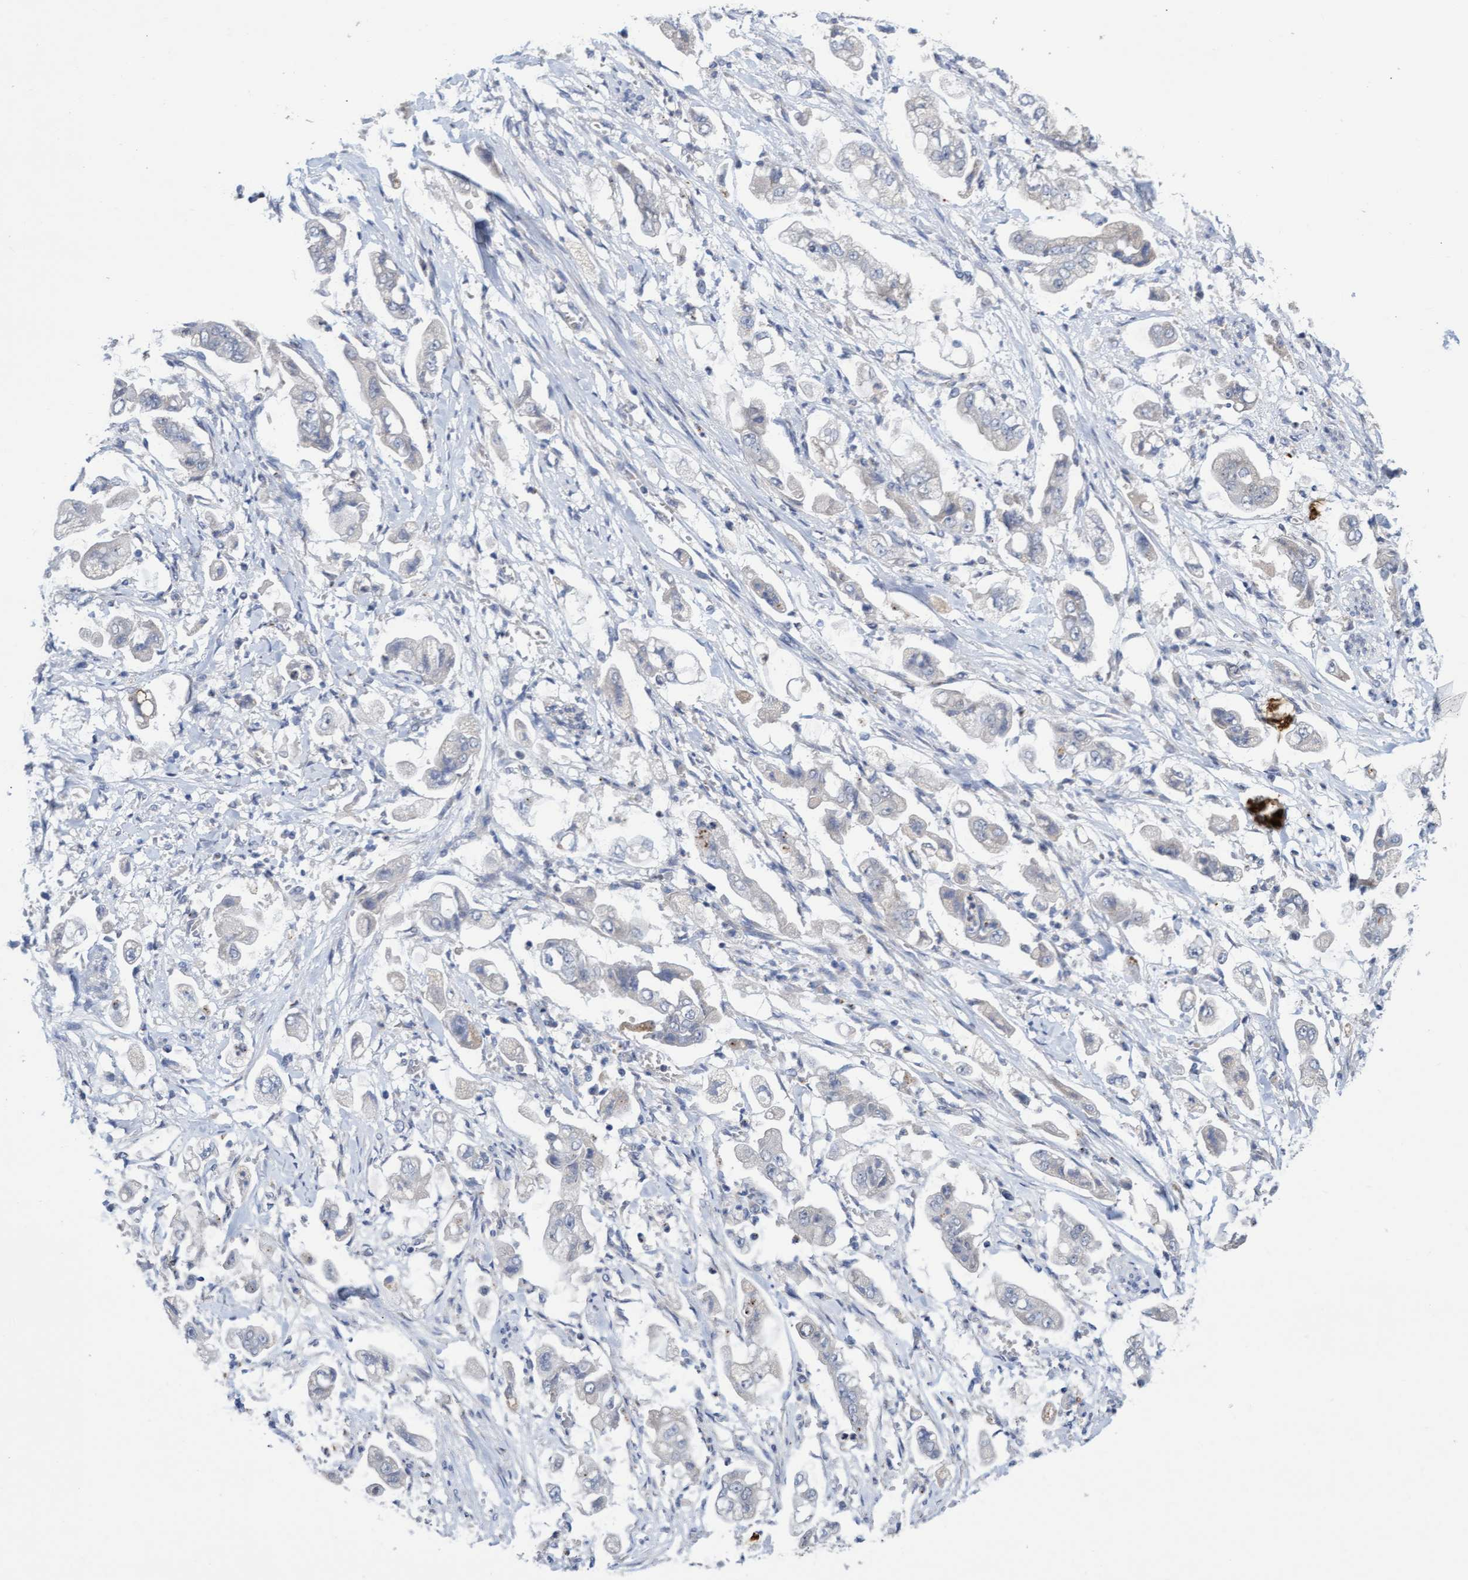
{"staining": {"intensity": "negative", "quantity": "none", "location": "none"}, "tissue": "stomach cancer", "cell_type": "Tumor cells", "image_type": "cancer", "snomed": [{"axis": "morphology", "description": "Adenocarcinoma, NOS"}, {"axis": "topography", "description": "Stomach"}], "caption": "Human stomach cancer (adenocarcinoma) stained for a protein using immunohistochemistry reveals no expression in tumor cells.", "gene": "ABCF2", "patient": {"sex": "male", "age": 62}}